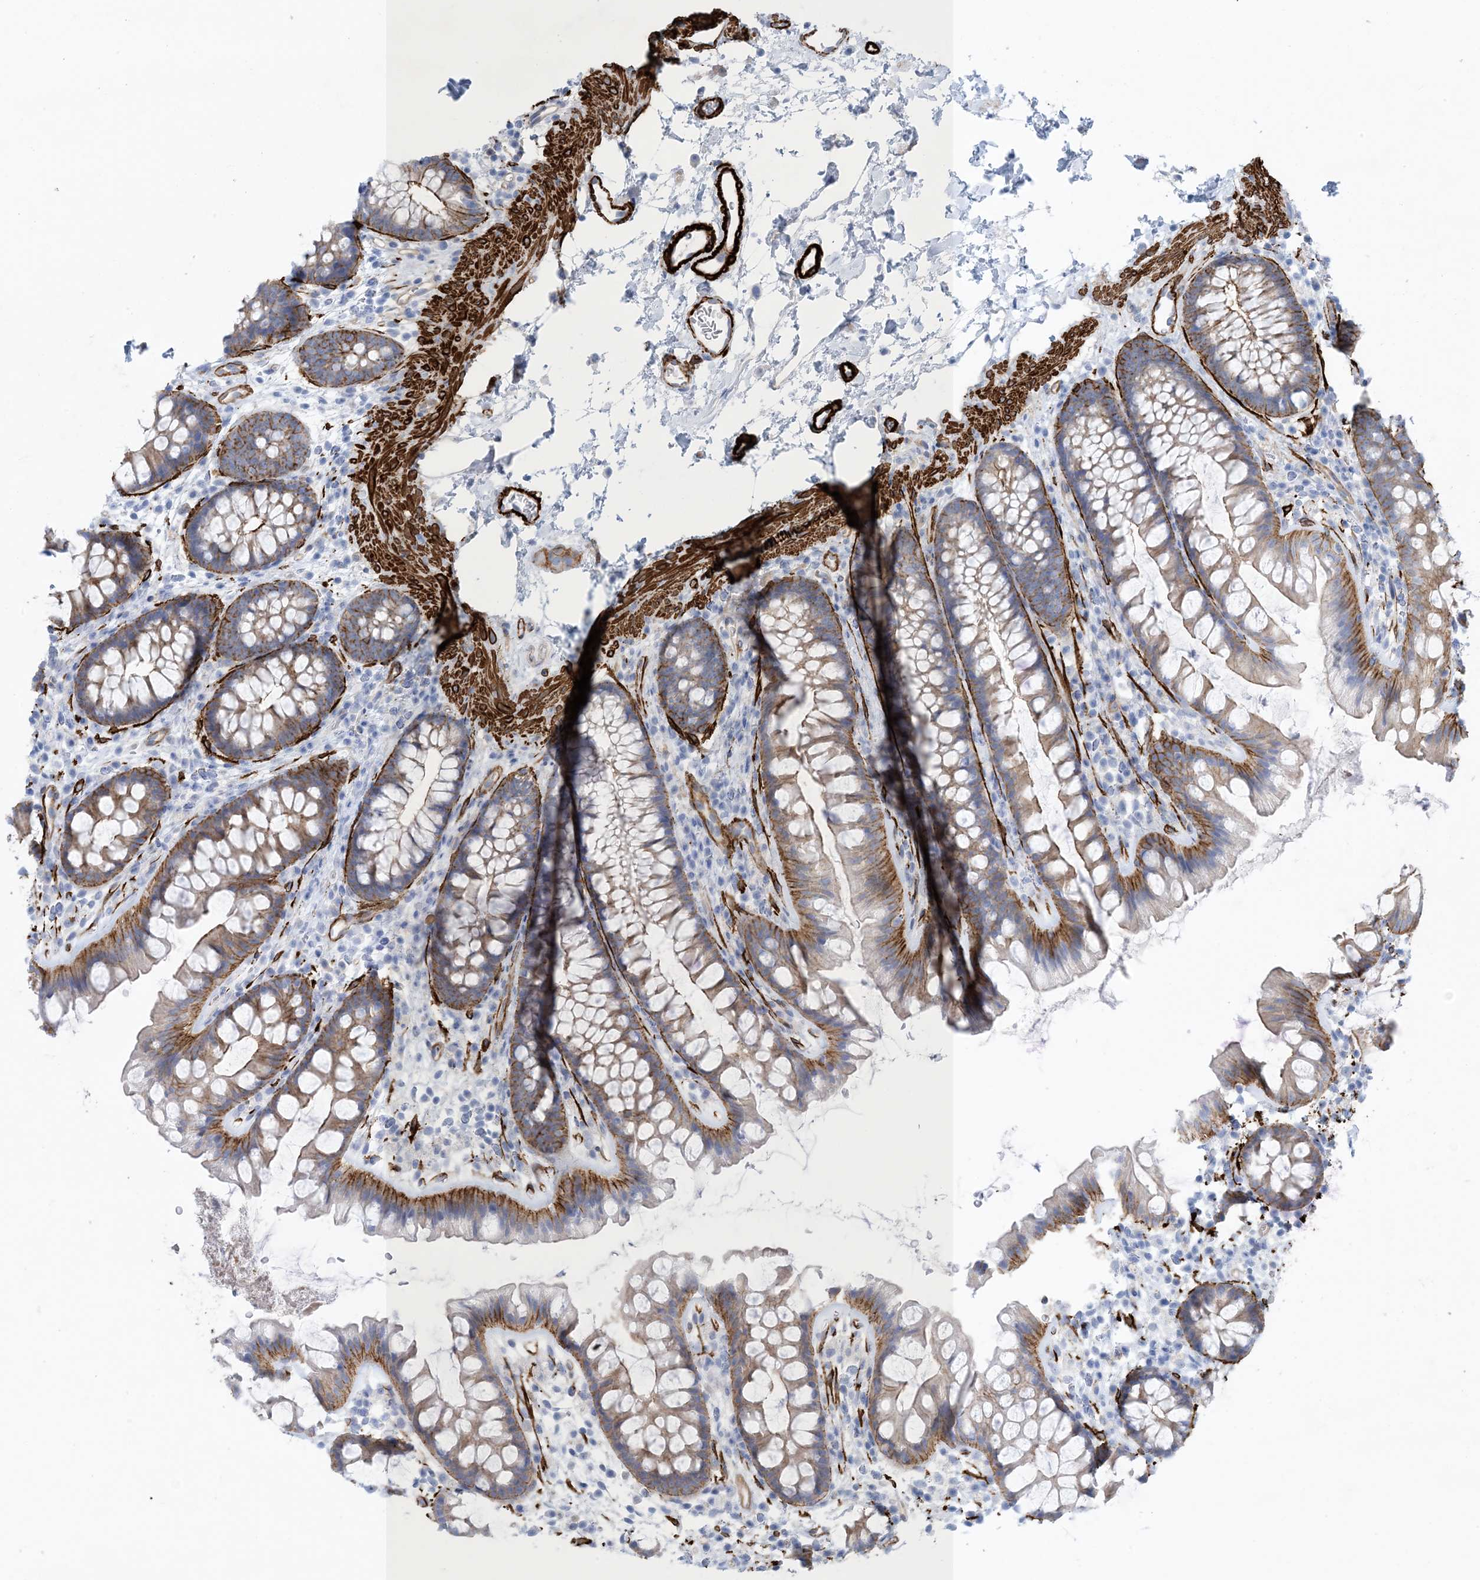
{"staining": {"intensity": "strong", "quantity": ">75%", "location": "cytoplasmic/membranous"}, "tissue": "colon", "cell_type": "Endothelial cells", "image_type": "normal", "snomed": [{"axis": "morphology", "description": "Normal tissue, NOS"}, {"axis": "topography", "description": "Colon"}], "caption": "Endothelial cells demonstrate high levels of strong cytoplasmic/membranous expression in approximately >75% of cells in normal human colon.", "gene": "SHANK1", "patient": {"sex": "female", "age": 62}}